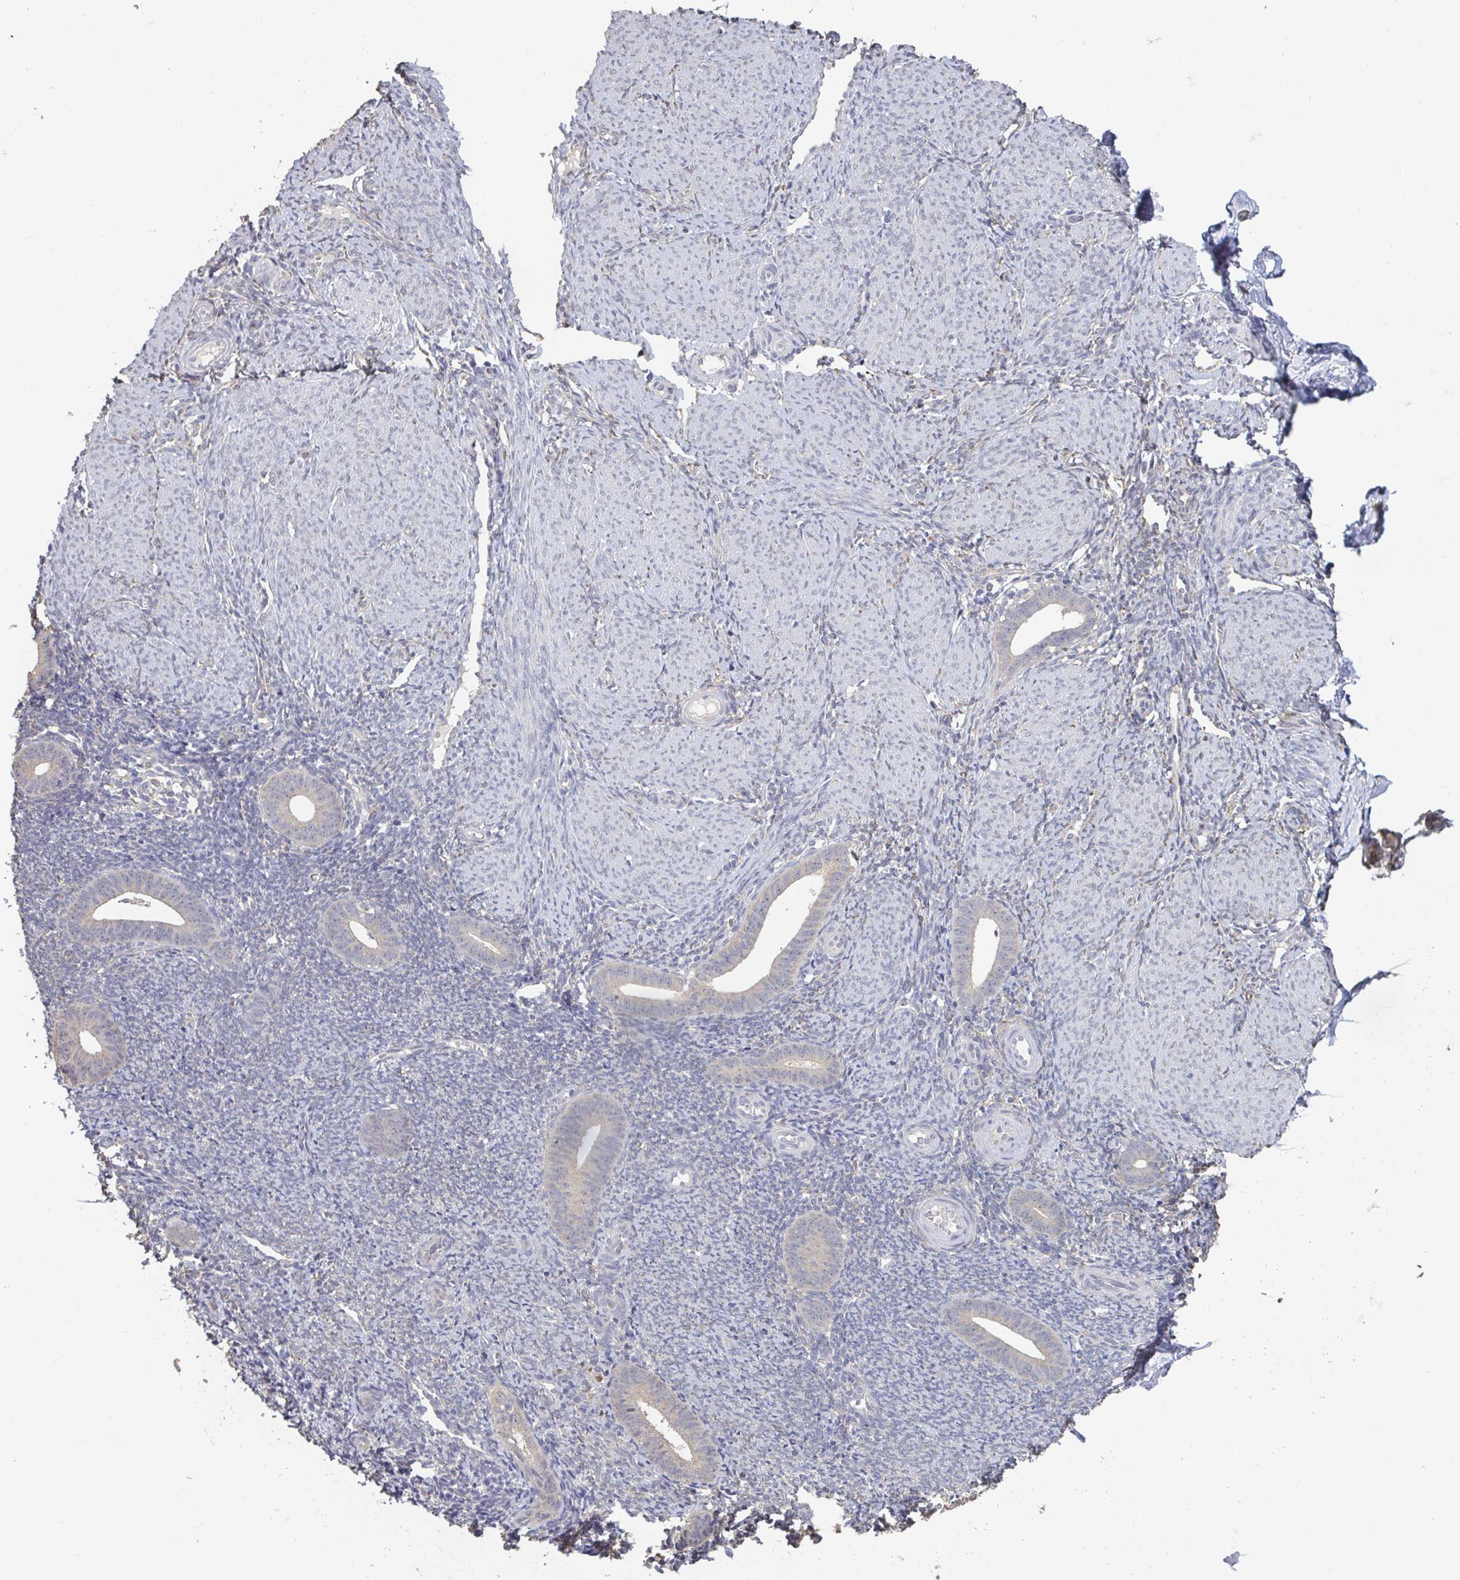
{"staining": {"intensity": "negative", "quantity": "none", "location": "none"}, "tissue": "endometrium", "cell_type": "Cells in endometrial stroma", "image_type": "normal", "snomed": [{"axis": "morphology", "description": "Normal tissue, NOS"}, {"axis": "topography", "description": "Endometrium"}], "caption": "This micrograph is of benign endometrium stained with immunohistochemistry (IHC) to label a protein in brown with the nuclei are counter-stained blue. There is no expression in cells in endometrial stroma. The staining is performed using DAB brown chromogen with nuclei counter-stained in using hematoxylin.", "gene": "LIX1", "patient": {"sex": "female", "age": 39}}